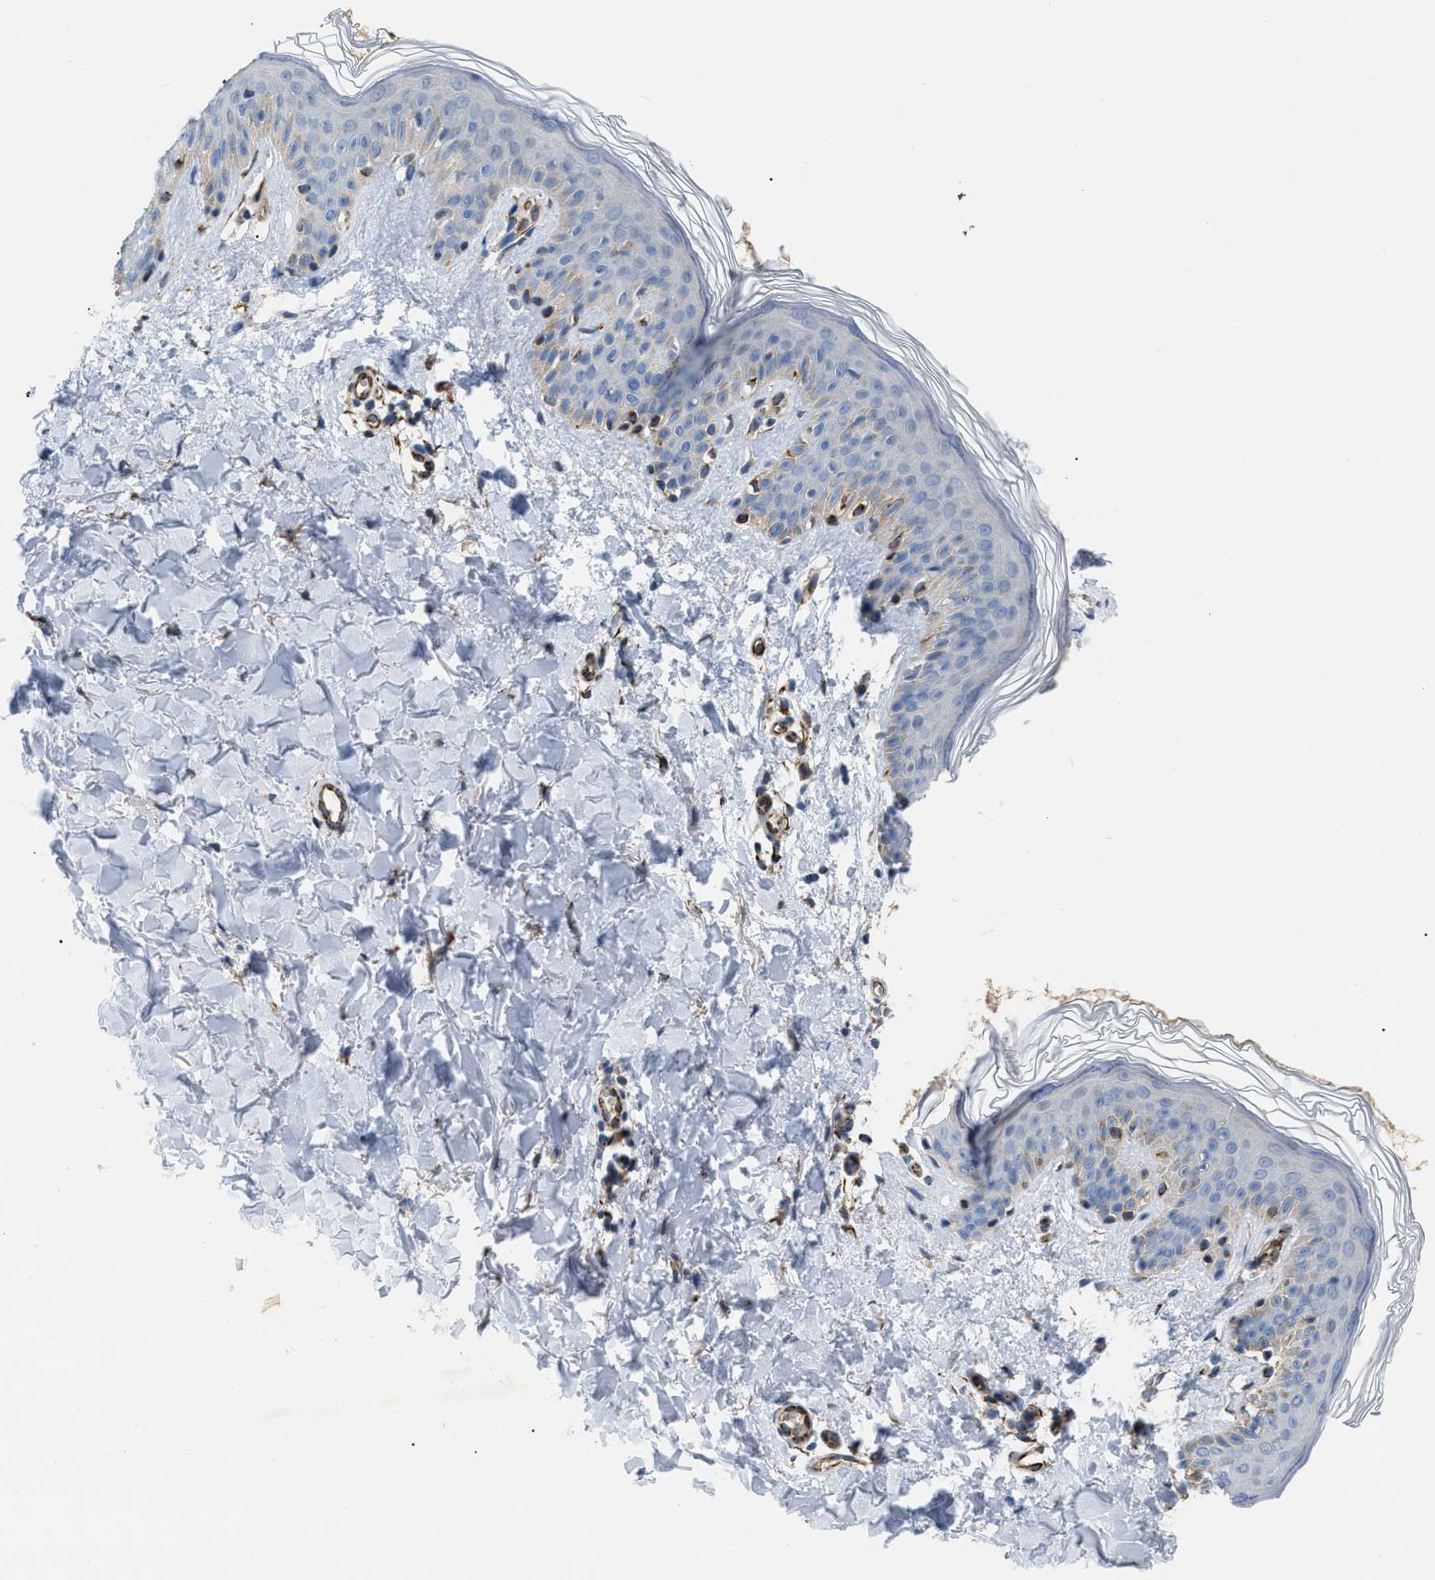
{"staining": {"intensity": "weak", "quantity": ">75%", "location": "cytoplasmic/membranous"}, "tissue": "skin", "cell_type": "Fibroblasts", "image_type": "normal", "snomed": [{"axis": "morphology", "description": "Normal tissue, NOS"}, {"axis": "topography", "description": "Skin"}], "caption": "Weak cytoplasmic/membranous protein staining is identified in about >75% of fibroblasts in skin. The staining is performed using DAB brown chromogen to label protein expression. The nuclei are counter-stained blue using hematoxylin.", "gene": "DHX58", "patient": {"sex": "male", "age": 40}}